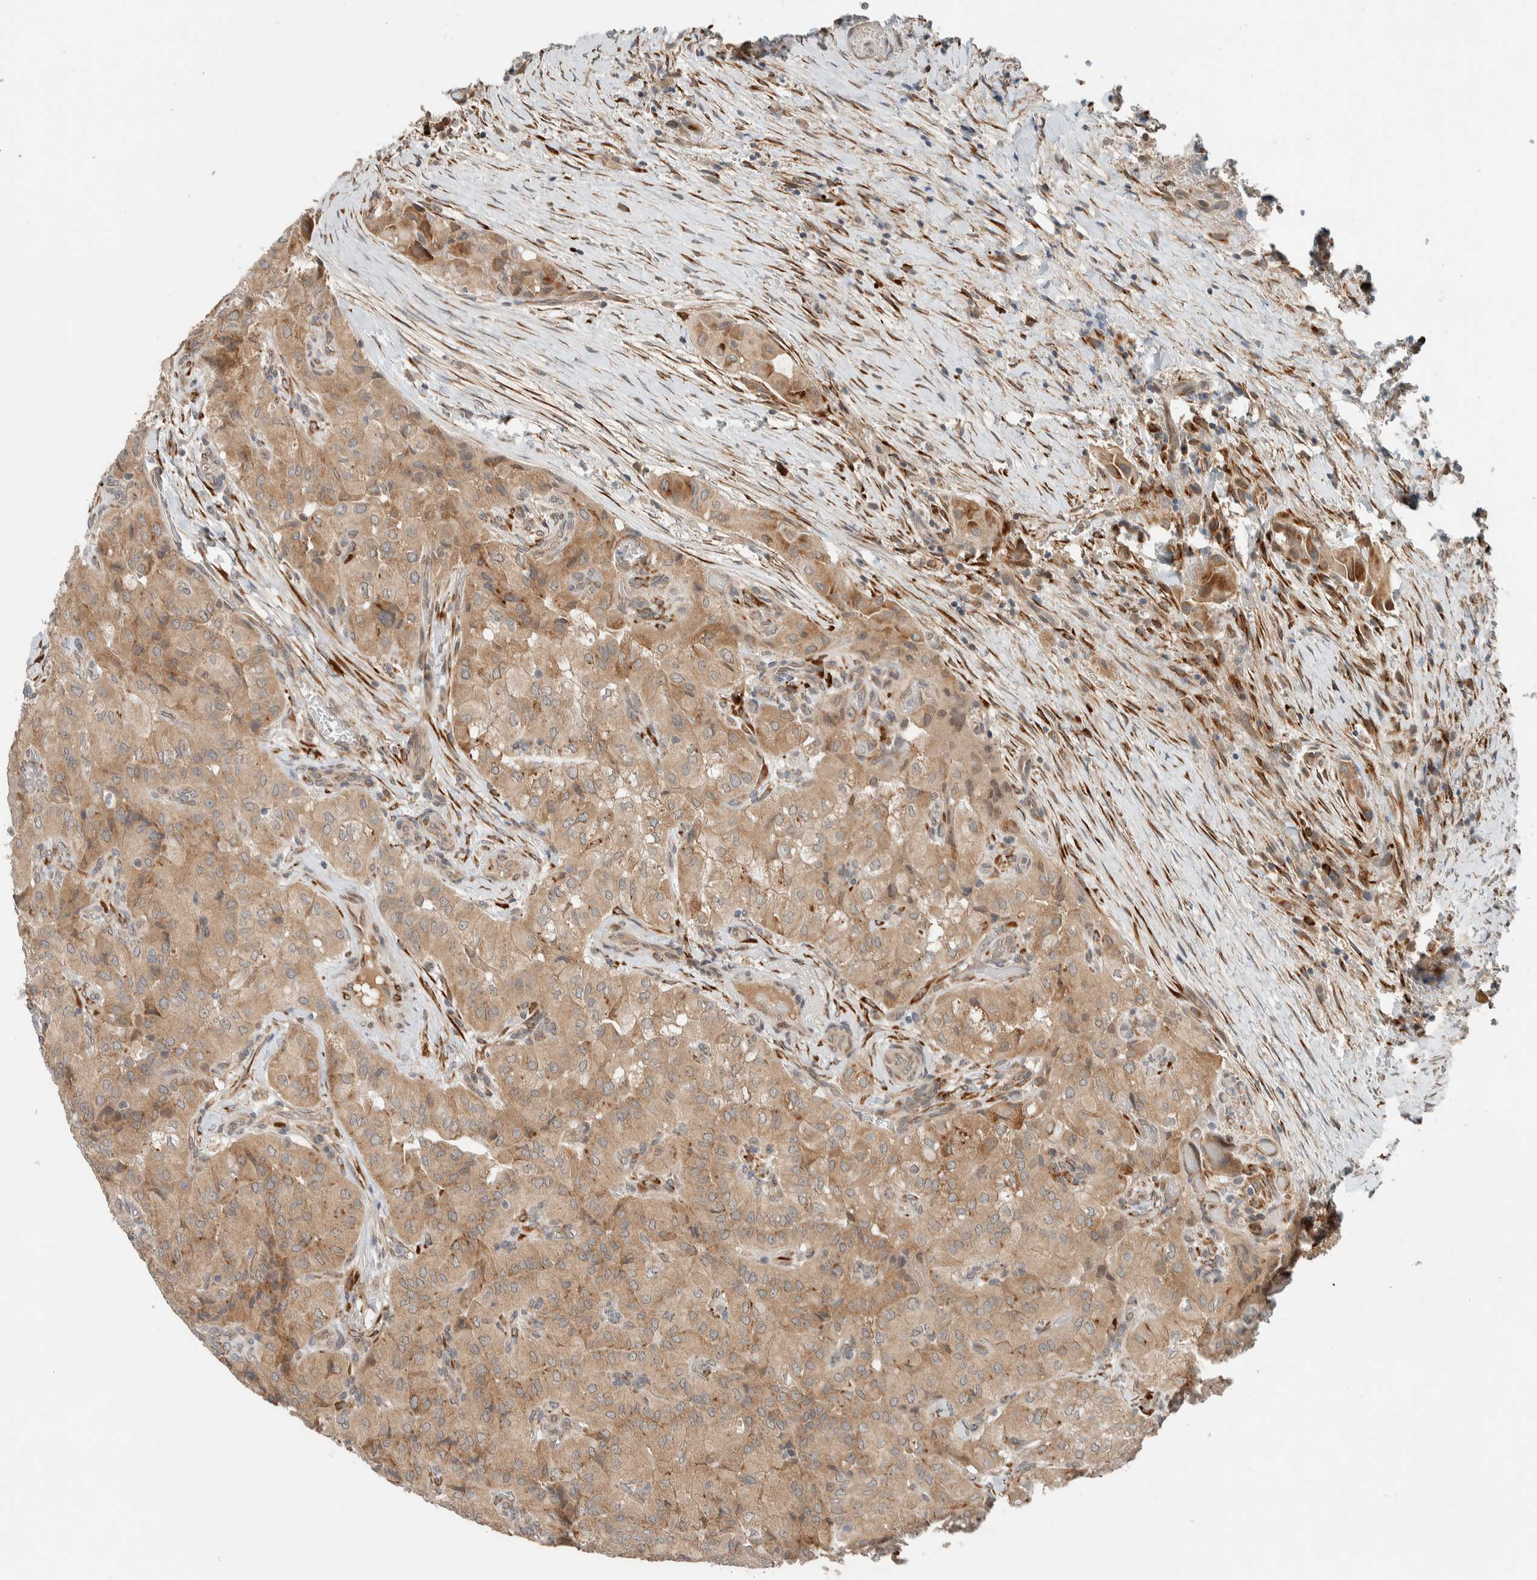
{"staining": {"intensity": "weak", "quantity": ">75%", "location": "cytoplasmic/membranous"}, "tissue": "thyroid cancer", "cell_type": "Tumor cells", "image_type": "cancer", "snomed": [{"axis": "morphology", "description": "Papillary adenocarcinoma, NOS"}, {"axis": "topography", "description": "Thyroid gland"}], "caption": "A low amount of weak cytoplasmic/membranous staining is seen in approximately >75% of tumor cells in papillary adenocarcinoma (thyroid) tissue.", "gene": "CTBP2", "patient": {"sex": "female", "age": 59}}